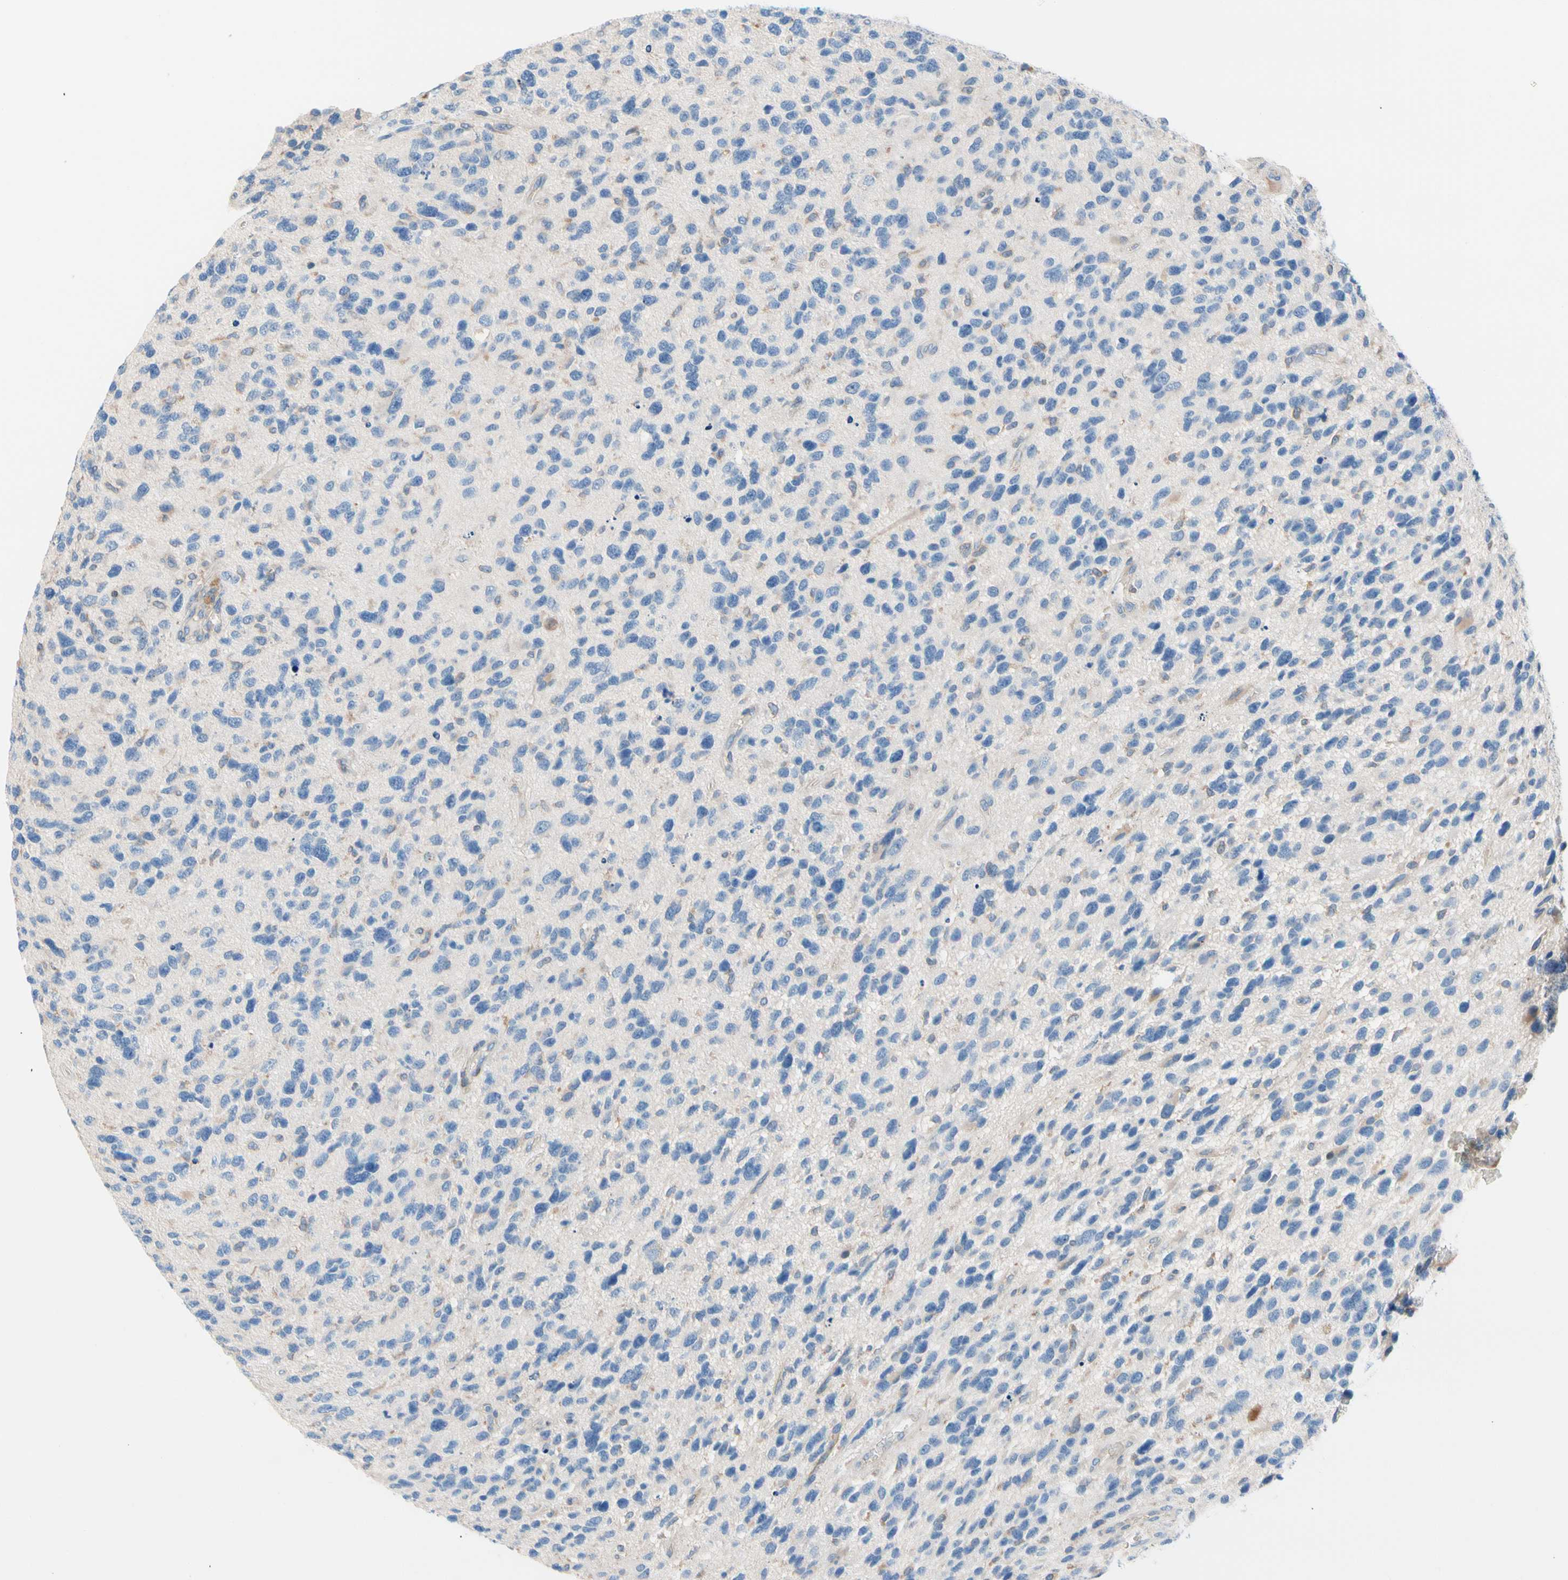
{"staining": {"intensity": "negative", "quantity": "none", "location": "none"}, "tissue": "glioma", "cell_type": "Tumor cells", "image_type": "cancer", "snomed": [{"axis": "morphology", "description": "Glioma, malignant, High grade"}, {"axis": "topography", "description": "Brain"}], "caption": "This is a histopathology image of immunohistochemistry (IHC) staining of malignant glioma (high-grade), which shows no positivity in tumor cells.", "gene": "MAP3K3", "patient": {"sex": "female", "age": 58}}